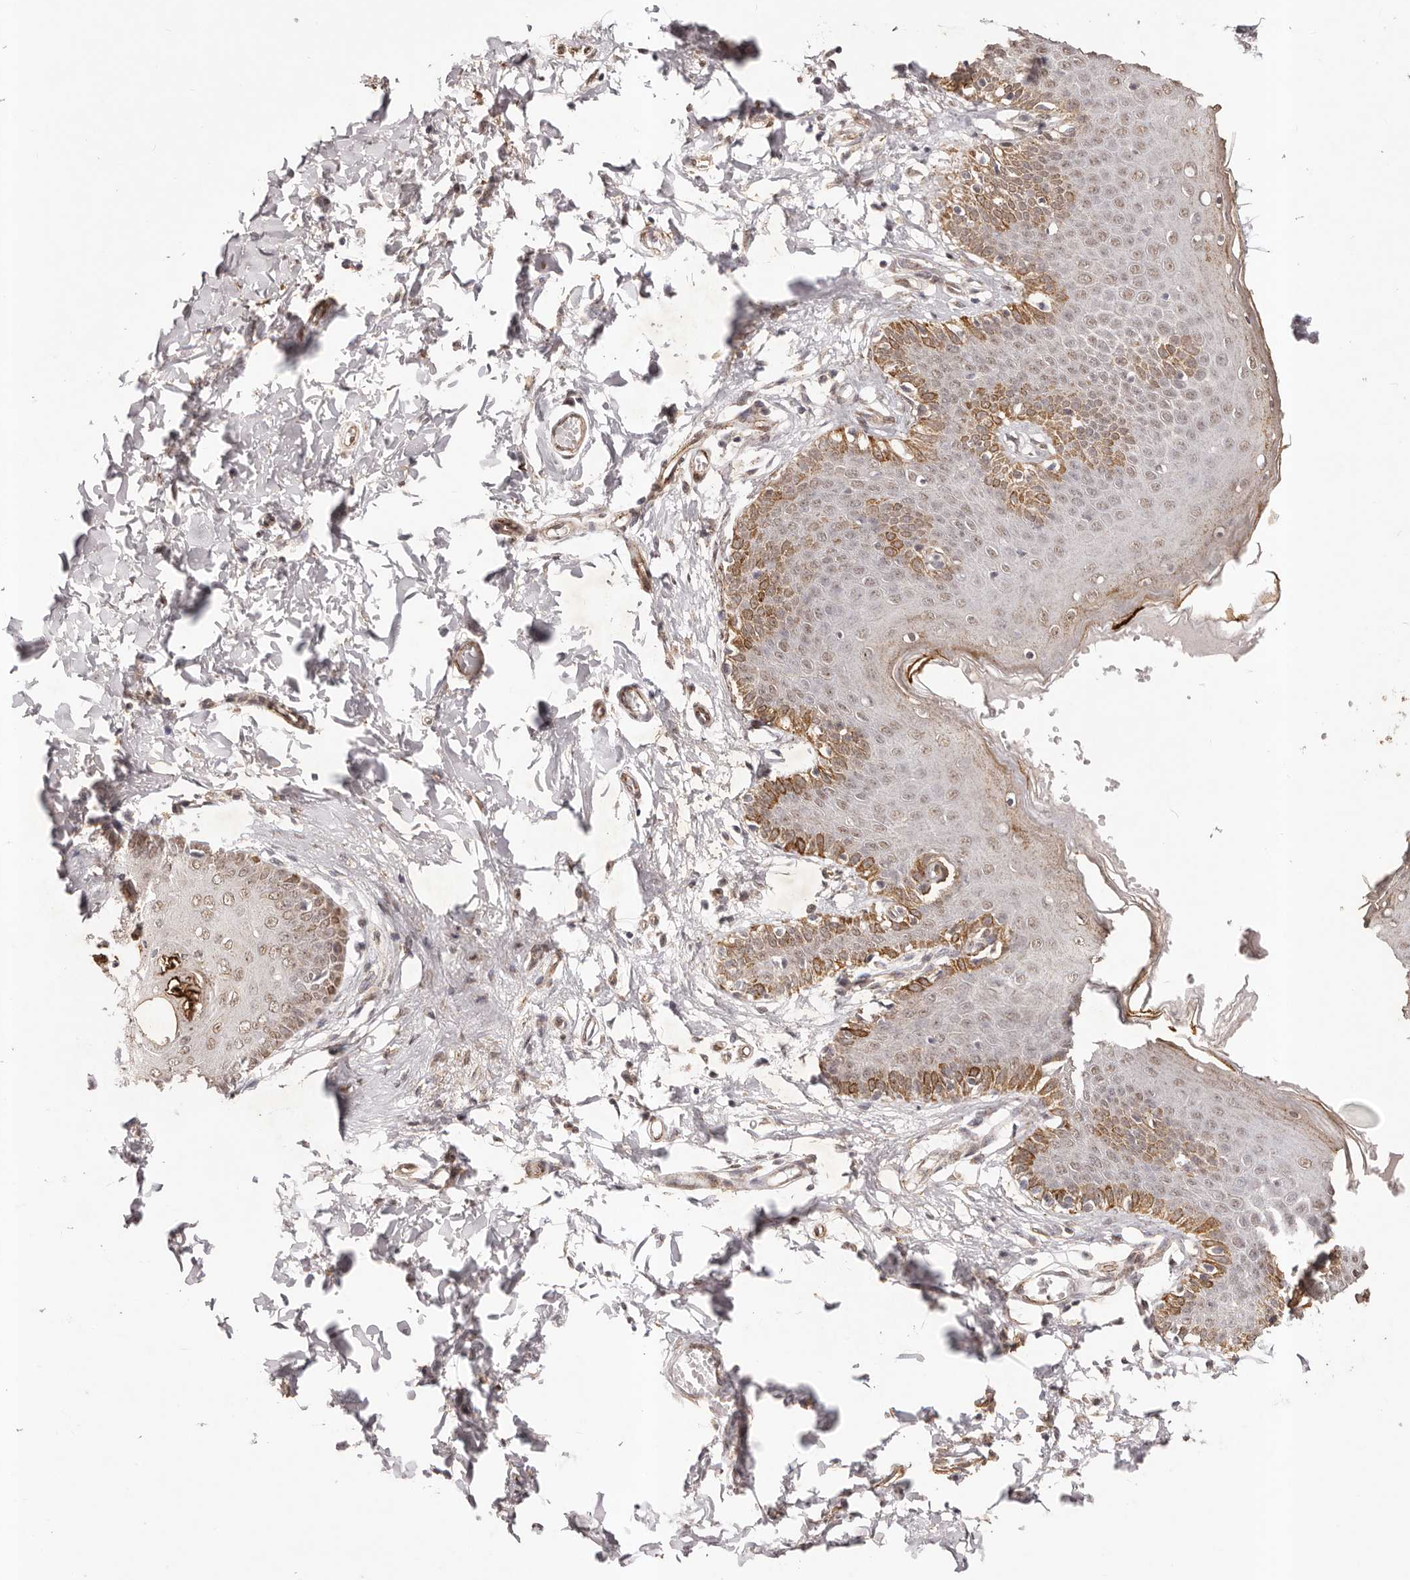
{"staining": {"intensity": "strong", "quantity": ">75%", "location": "cytoplasmic/membranous,nuclear"}, "tissue": "skin", "cell_type": "Epidermal cells", "image_type": "normal", "snomed": [{"axis": "morphology", "description": "Normal tissue, NOS"}, {"axis": "topography", "description": "Vulva"}], "caption": "Epidermal cells exhibit strong cytoplasmic/membranous,nuclear positivity in about >75% of cells in unremarkable skin.", "gene": "RPS6KA5", "patient": {"sex": "female", "age": 66}}